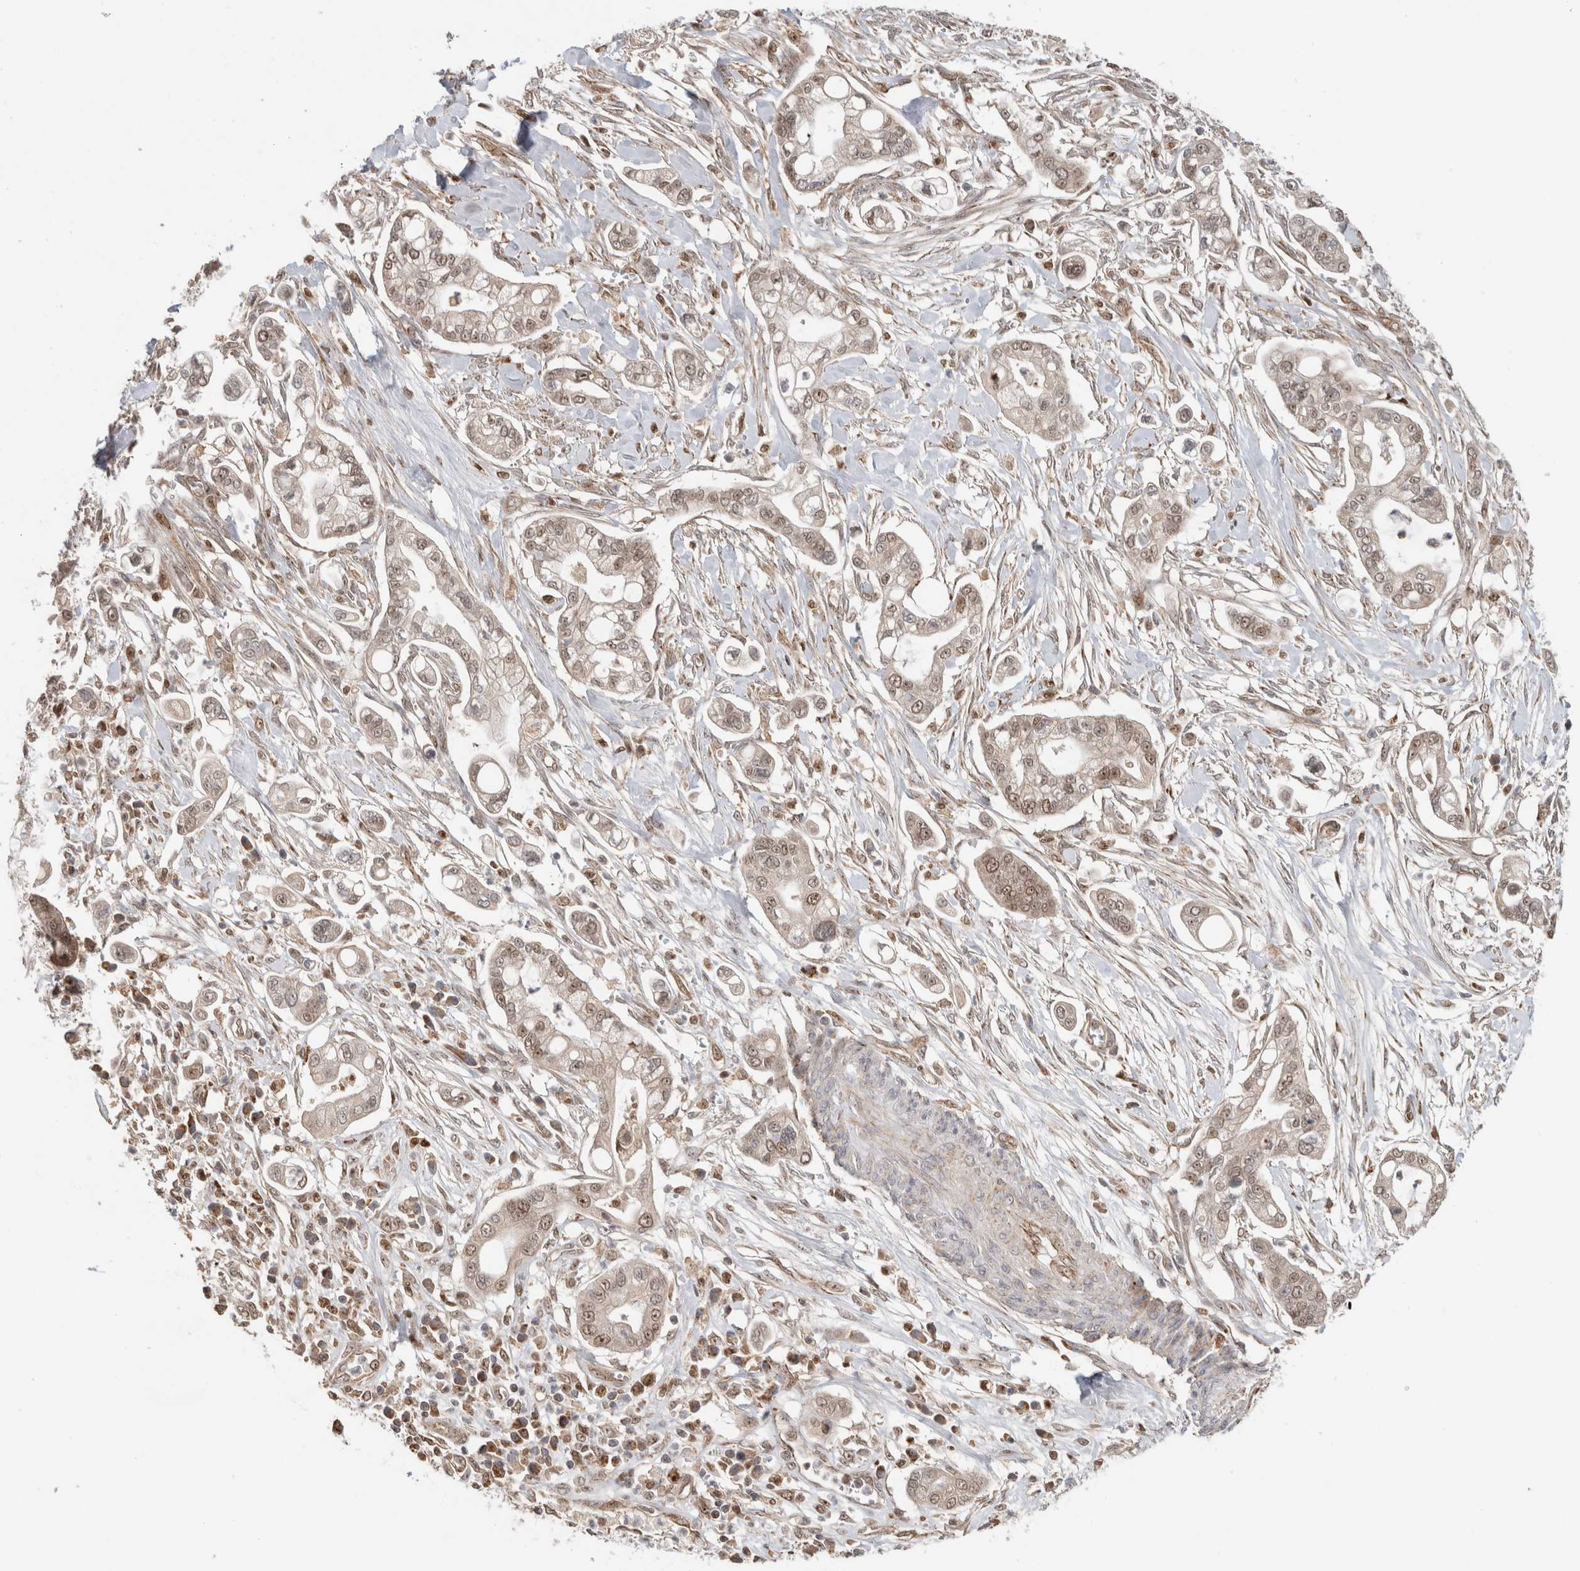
{"staining": {"intensity": "moderate", "quantity": ">75%", "location": "cytoplasmic/membranous,nuclear"}, "tissue": "pancreatic cancer", "cell_type": "Tumor cells", "image_type": "cancer", "snomed": [{"axis": "morphology", "description": "Adenocarcinoma, NOS"}, {"axis": "topography", "description": "Pancreas"}], "caption": "Protein expression analysis of human pancreatic cancer reveals moderate cytoplasmic/membranous and nuclear positivity in approximately >75% of tumor cells. The staining is performed using DAB (3,3'-diaminobenzidine) brown chromogen to label protein expression. The nuclei are counter-stained blue using hematoxylin.", "gene": "INSRR", "patient": {"sex": "male", "age": 68}}